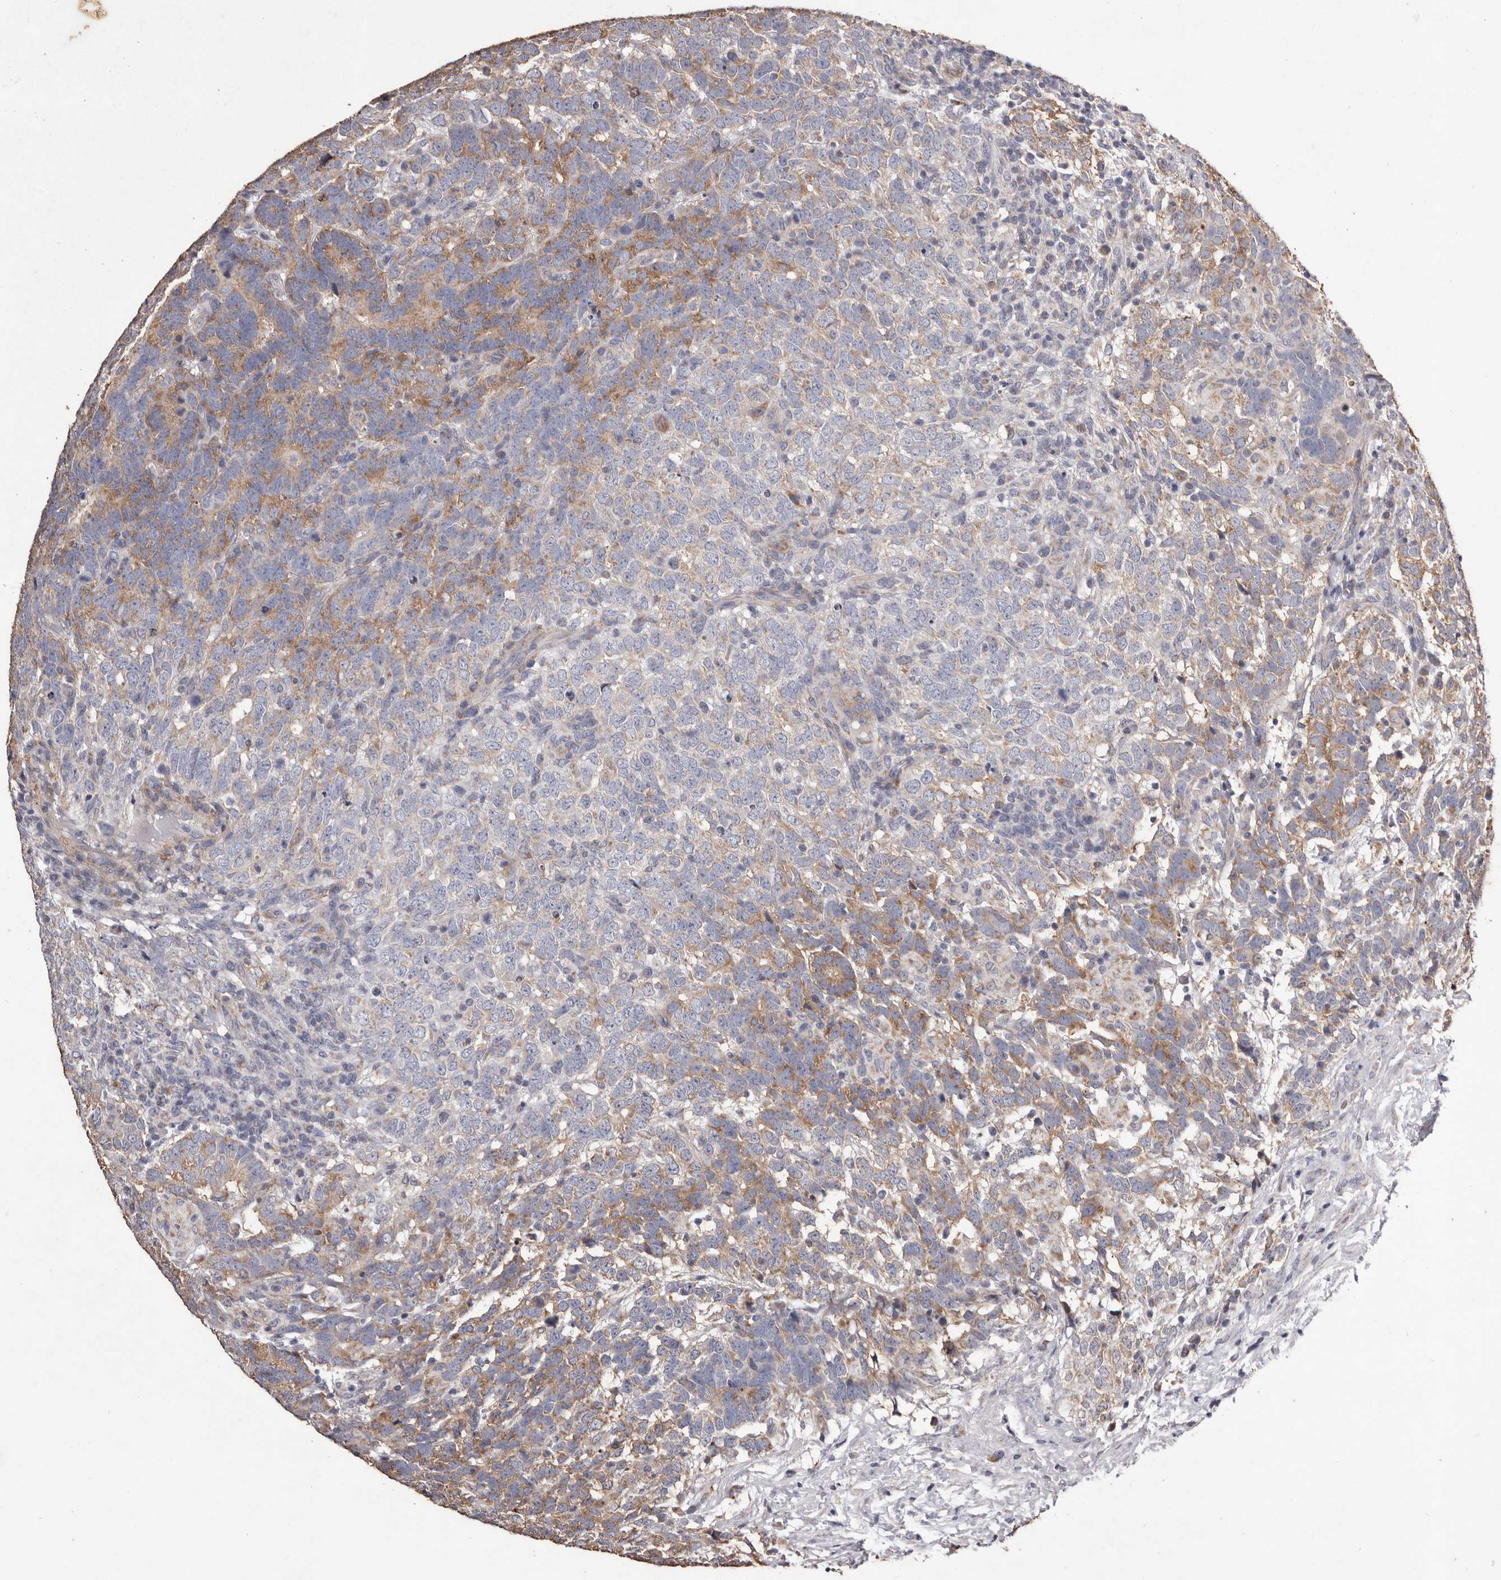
{"staining": {"intensity": "moderate", "quantity": "25%-75%", "location": "cytoplasmic/membranous"}, "tissue": "testis cancer", "cell_type": "Tumor cells", "image_type": "cancer", "snomed": [{"axis": "morphology", "description": "Carcinoma, Embryonal, NOS"}, {"axis": "topography", "description": "Testis"}], "caption": "Immunohistochemistry (IHC) photomicrograph of neoplastic tissue: human testis cancer stained using IHC reveals medium levels of moderate protein expression localized specifically in the cytoplasmic/membranous of tumor cells, appearing as a cytoplasmic/membranous brown color.", "gene": "CXCL14", "patient": {"sex": "male", "age": 26}}